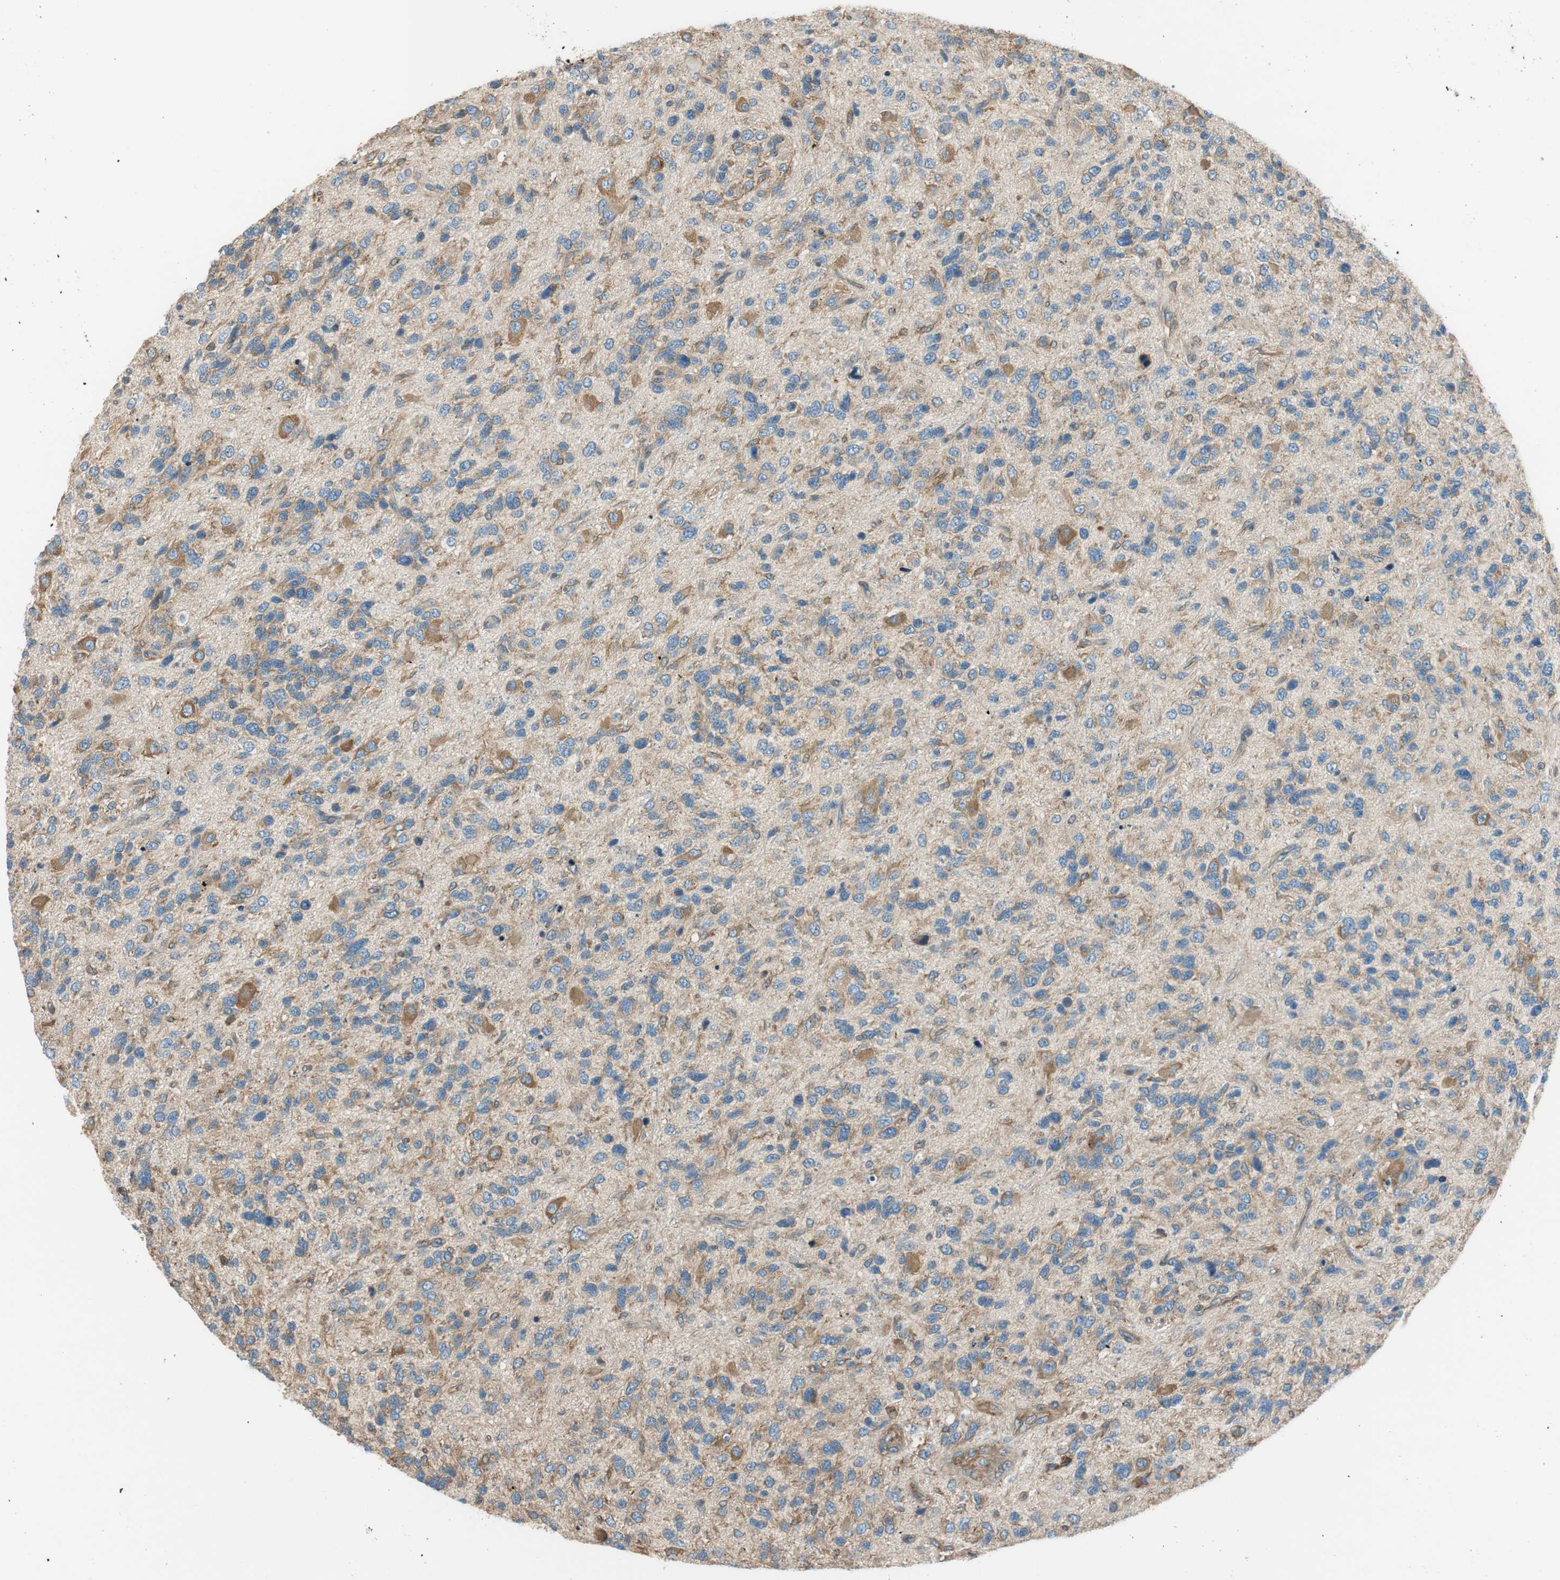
{"staining": {"intensity": "moderate", "quantity": "25%-75%", "location": "cytoplasmic/membranous"}, "tissue": "glioma", "cell_type": "Tumor cells", "image_type": "cancer", "snomed": [{"axis": "morphology", "description": "Glioma, malignant, High grade"}, {"axis": "topography", "description": "Brain"}], "caption": "Tumor cells show medium levels of moderate cytoplasmic/membranous staining in about 25%-75% of cells in glioma. Nuclei are stained in blue.", "gene": "PI4K2B", "patient": {"sex": "female", "age": 58}}